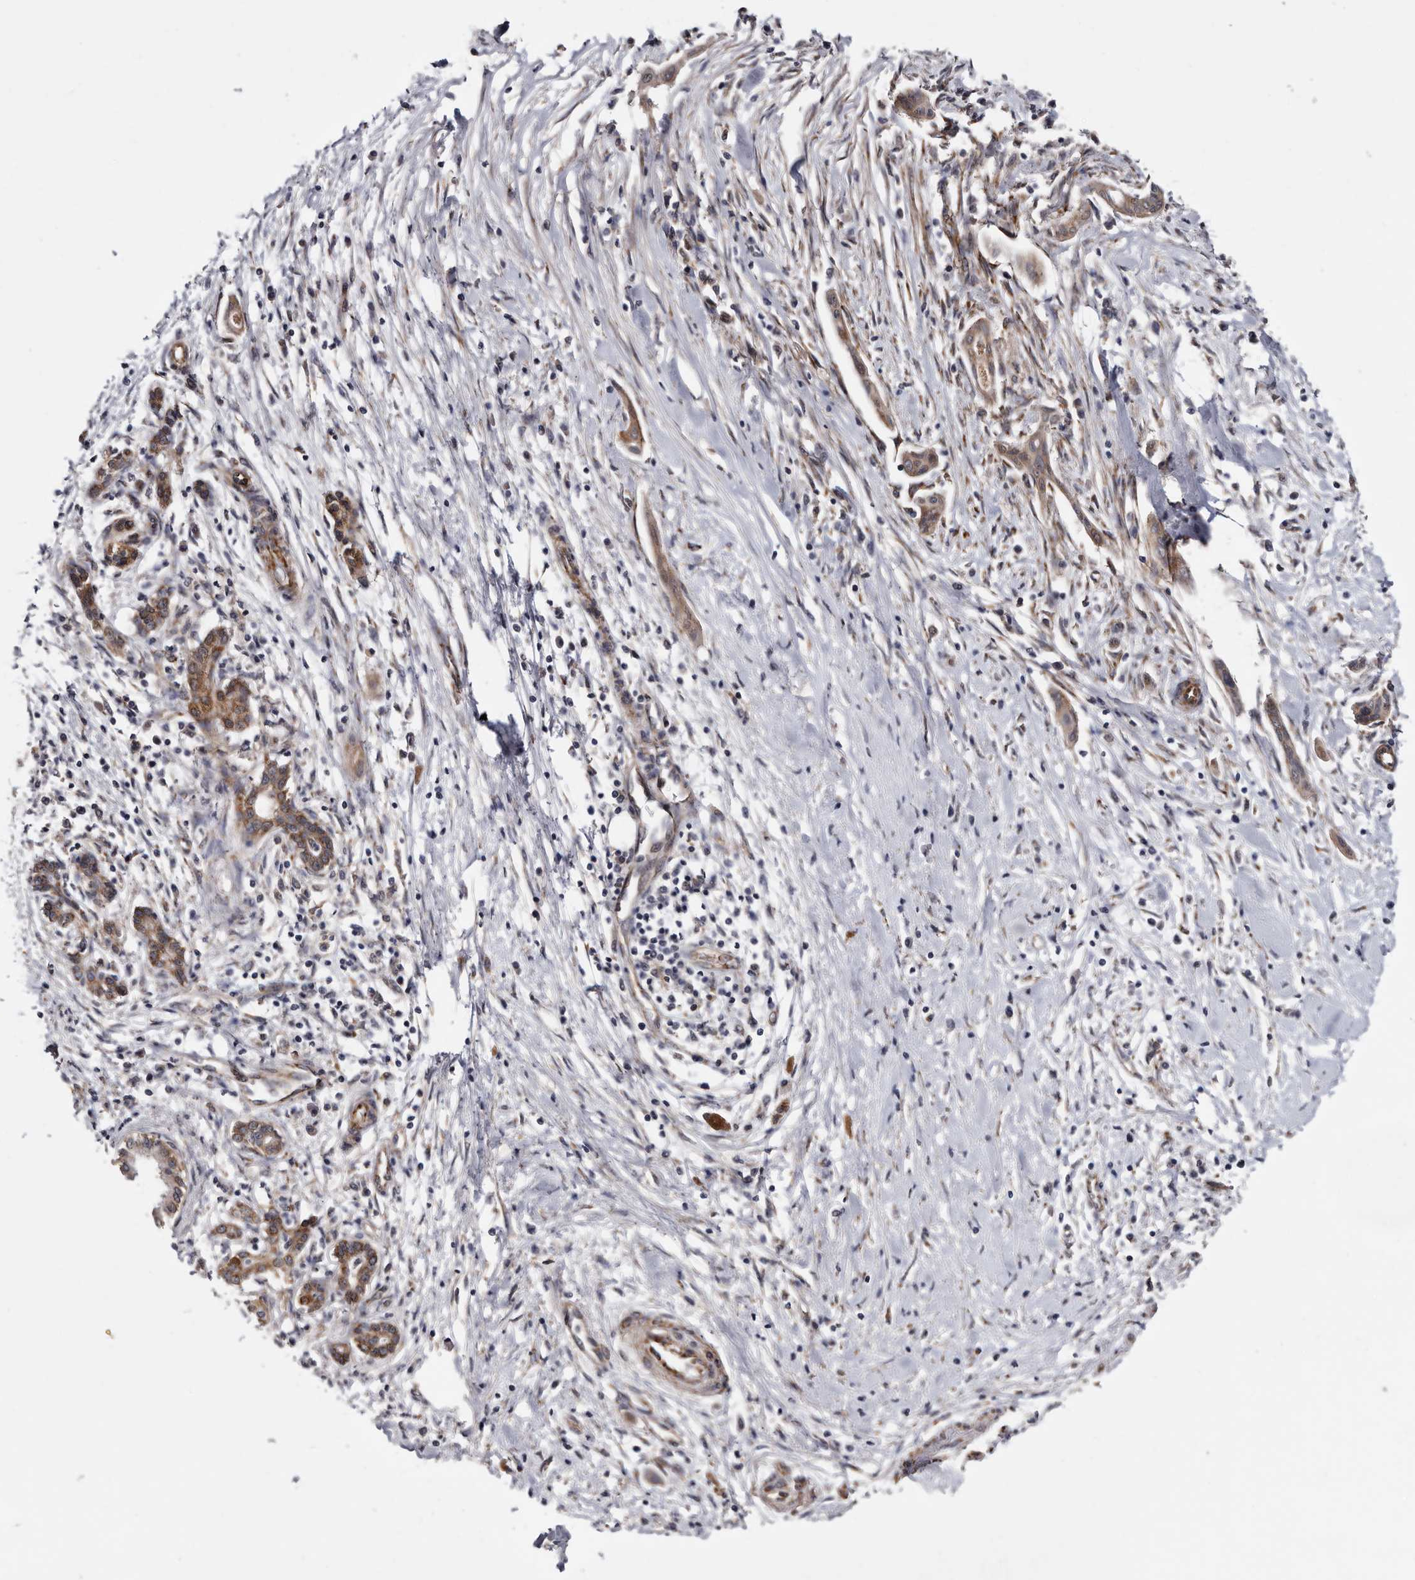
{"staining": {"intensity": "moderate", "quantity": ">75%", "location": "cytoplasmic/membranous"}, "tissue": "pancreatic cancer", "cell_type": "Tumor cells", "image_type": "cancer", "snomed": [{"axis": "morphology", "description": "Adenocarcinoma, NOS"}, {"axis": "topography", "description": "Pancreas"}], "caption": "DAB immunohistochemical staining of pancreatic cancer shows moderate cytoplasmic/membranous protein positivity in about >75% of tumor cells.", "gene": "ARMCX2", "patient": {"sex": "male", "age": 58}}